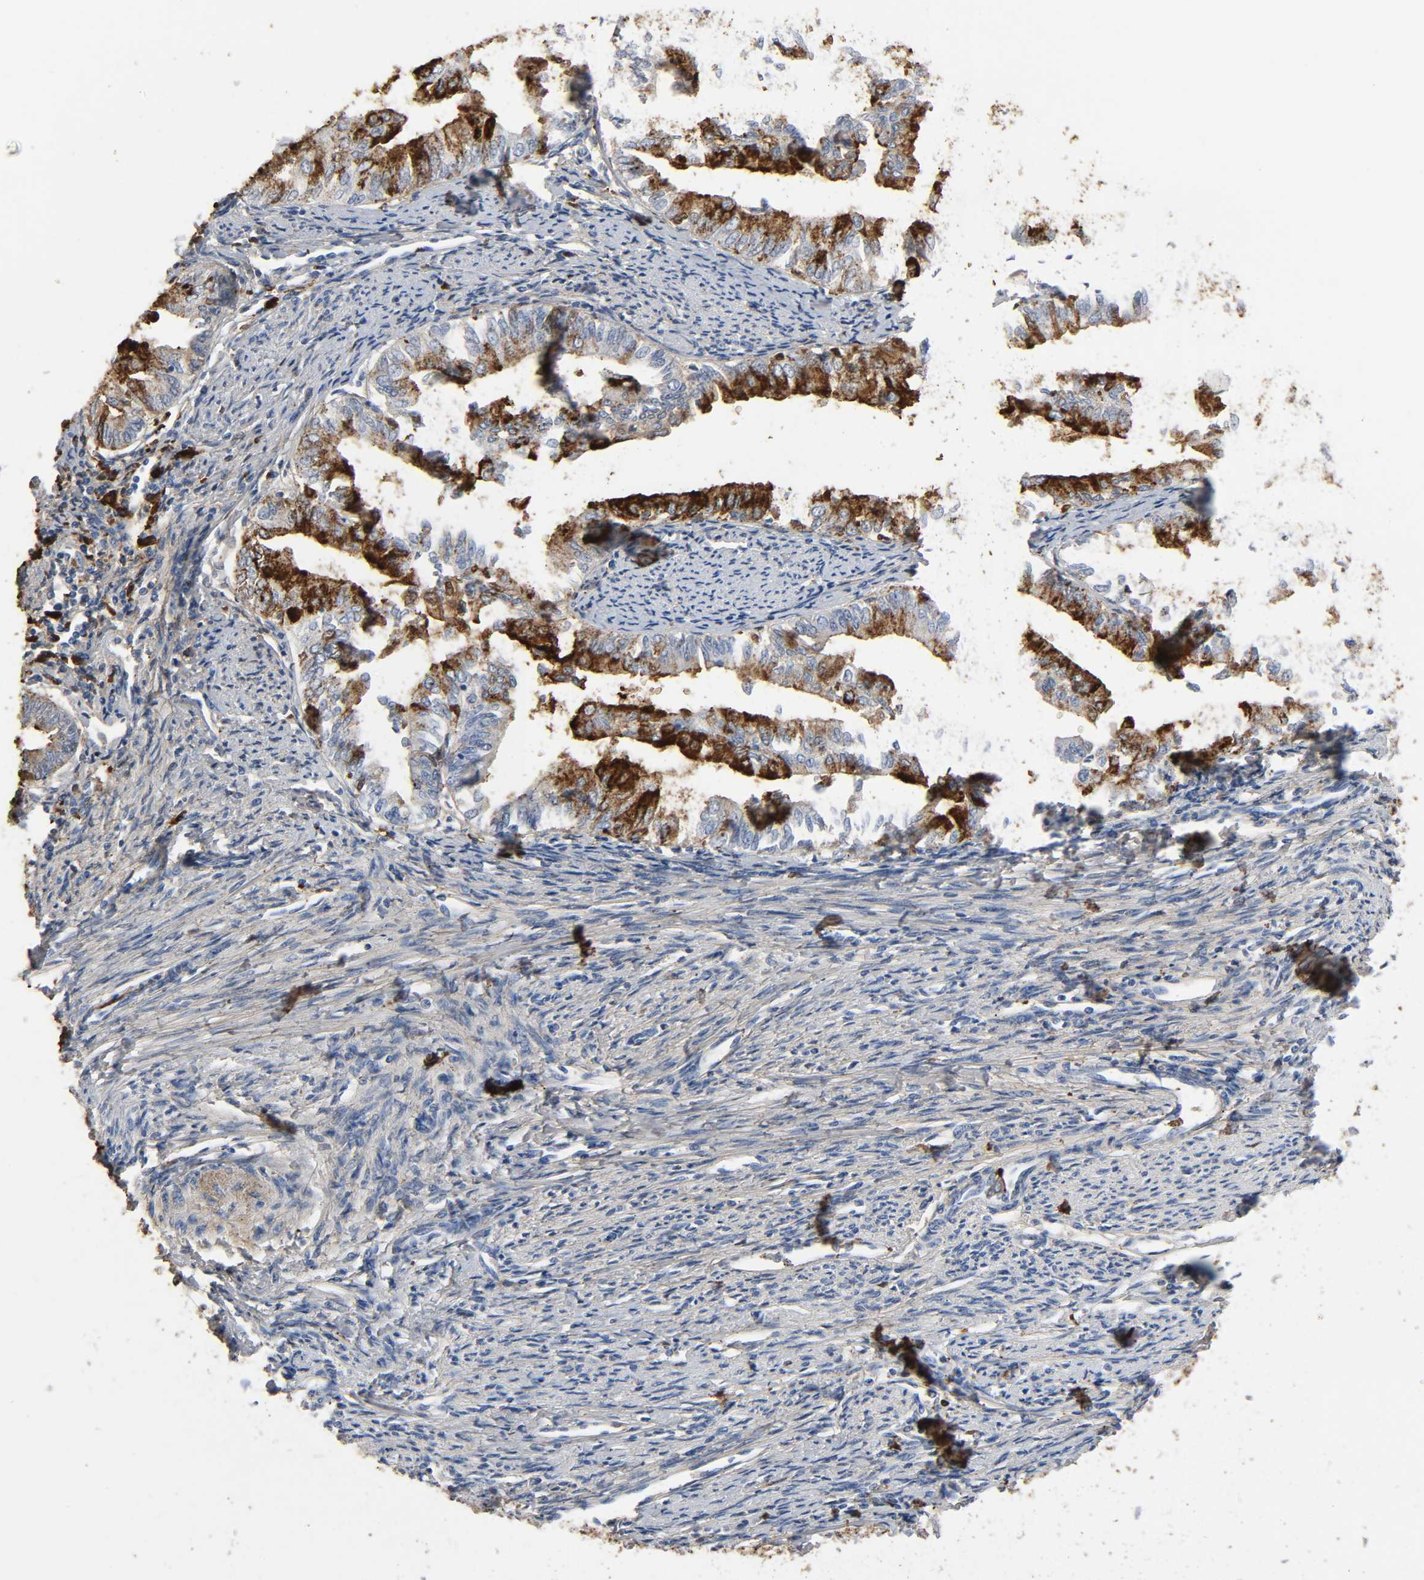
{"staining": {"intensity": "strong", "quantity": "25%-75%", "location": "cytoplasmic/membranous"}, "tissue": "endometrial cancer", "cell_type": "Tumor cells", "image_type": "cancer", "snomed": [{"axis": "morphology", "description": "Adenocarcinoma, NOS"}, {"axis": "topography", "description": "Endometrium"}], "caption": "Endometrial cancer (adenocarcinoma) tissue reveals strong cytoplasmic/membranous expression in approximately 25%-75% of tumor cells, visualized by immunohistochemistry.", "gene": "C3", "patient": {"sex": "female", "age": 66}}